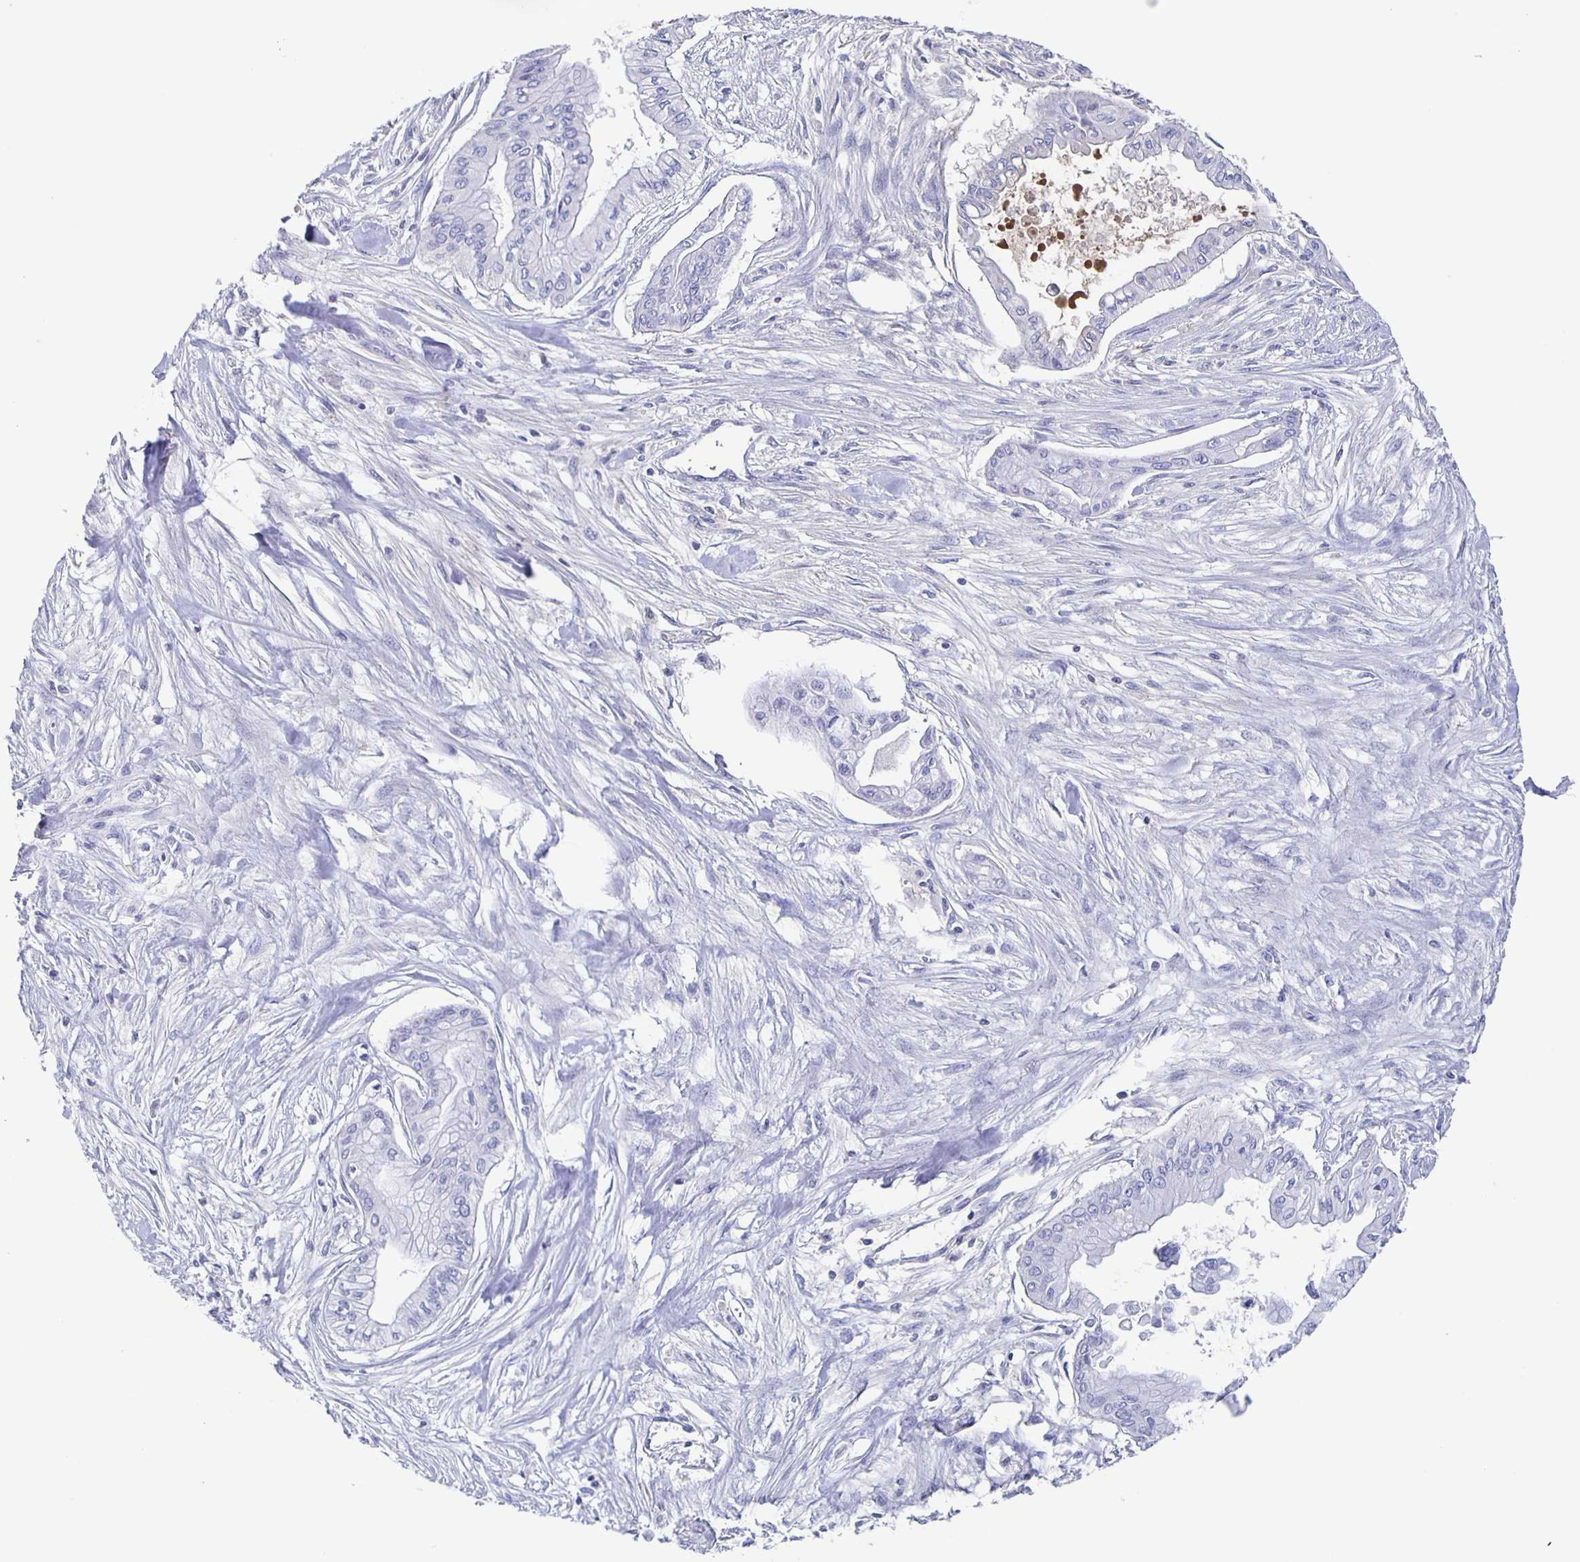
{"staining": {"intensity": "negative", "quantity": "none", "location": "none"}, "tissue": "pancreatic cancer", "cell_type": "Tumor cells", "image_type": "cancer", "snomed": [{"axis": "morphology", "description": "Adenocarcinoma, NOS"}, {"axis": "topography", "description": "Pancreas"}], "caption": "DAB immunohistochemical staining of pancreatic cancer exhibits no significant staining in tumor cells.", "gene": "FGA", "patient": {"sex": "female", "age": 68}}